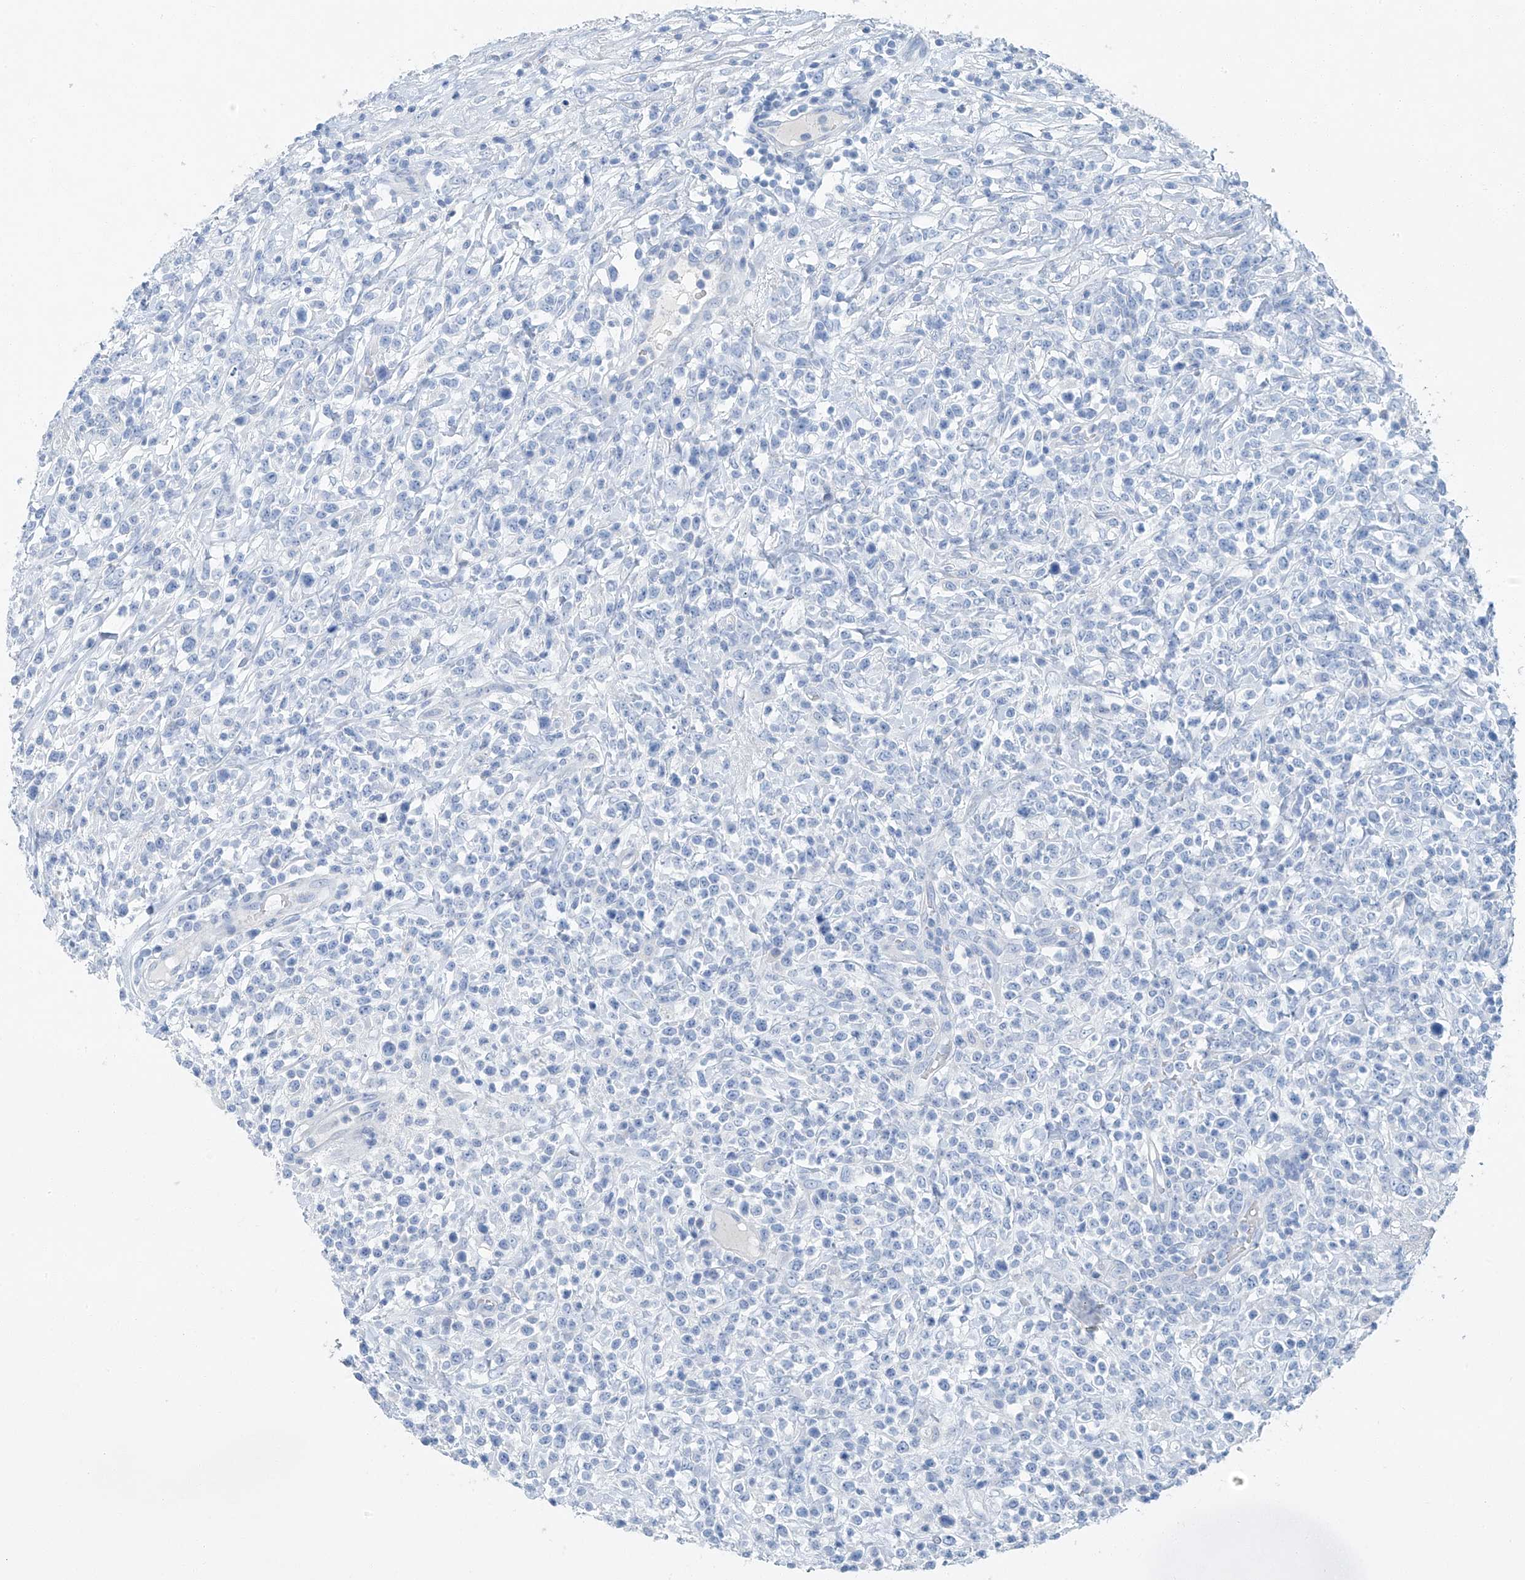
{"staining": {"intensity": "negative", "quantity": "none", "location": "none"}, "tissue": "lymphoma", "cell_type": "Tumor cells", "image_type": "cancer", "snomed": [{"axis": "morphology", "description": "Malignant lymphoma, non-Hodgkin's type, High grade"}, {"axis": "topography", "description": "Colon"}], "caption": "Protein analysis of lymphoma exhibits no significant staining in tumor cells.", "gene": "C1orf87", "patient": {"sex": "female", "age": 53}}